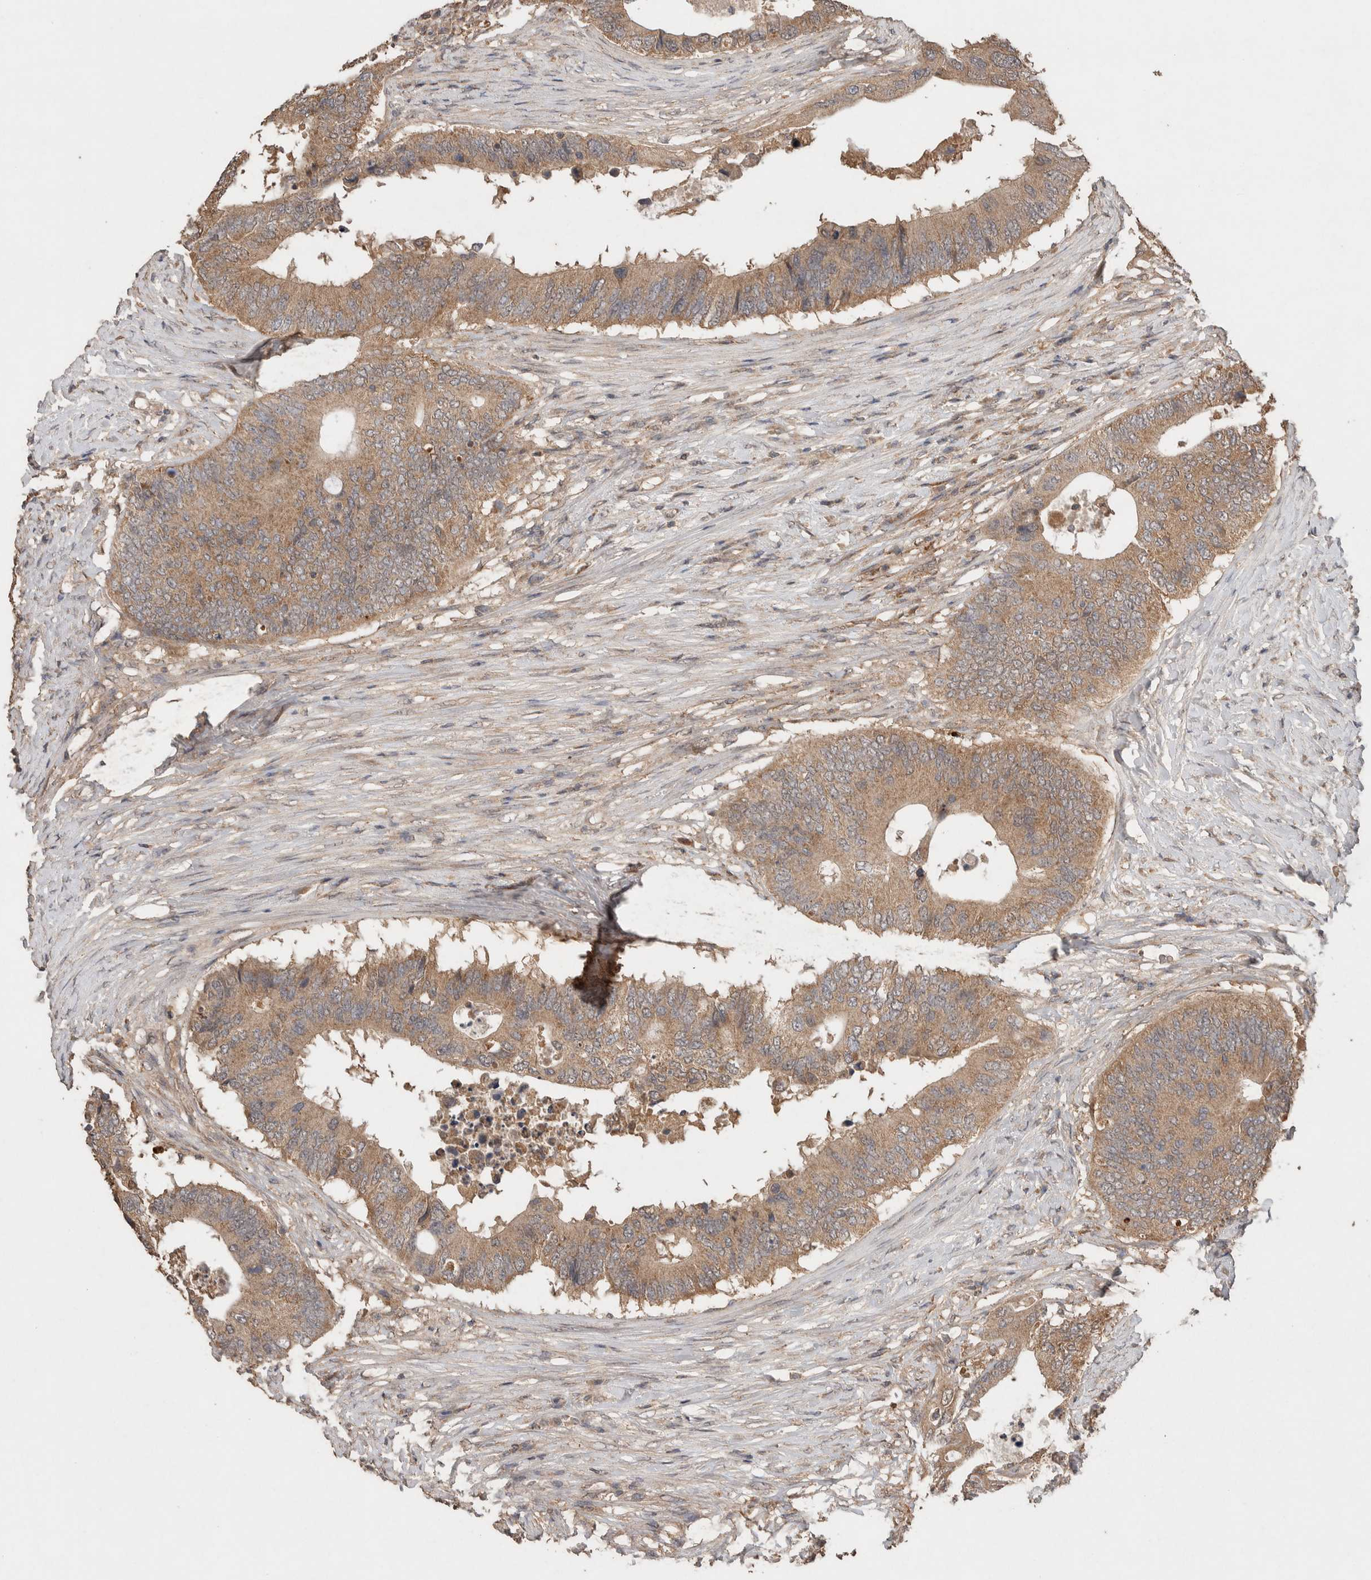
{"staining": {"intensity": "weak", "quantity": ">75%", "location": "cytoplasmic/membranous"}, "tissue": "colorectal cancer", "cell_type": "Tumor cells", "image_type": "cancer", "snomed": [{"axis": "morphology", "description": "Adenocarcinoma, NOS"}, {"axis": "topography", "description": "Colon"}], "caption": "Adenocarcinoma (colorectal) stained with a protein marker displays weak staining in tumor cells.", "gene": "KCNJ5", "patient": {"sex": "male", "age": 71}}